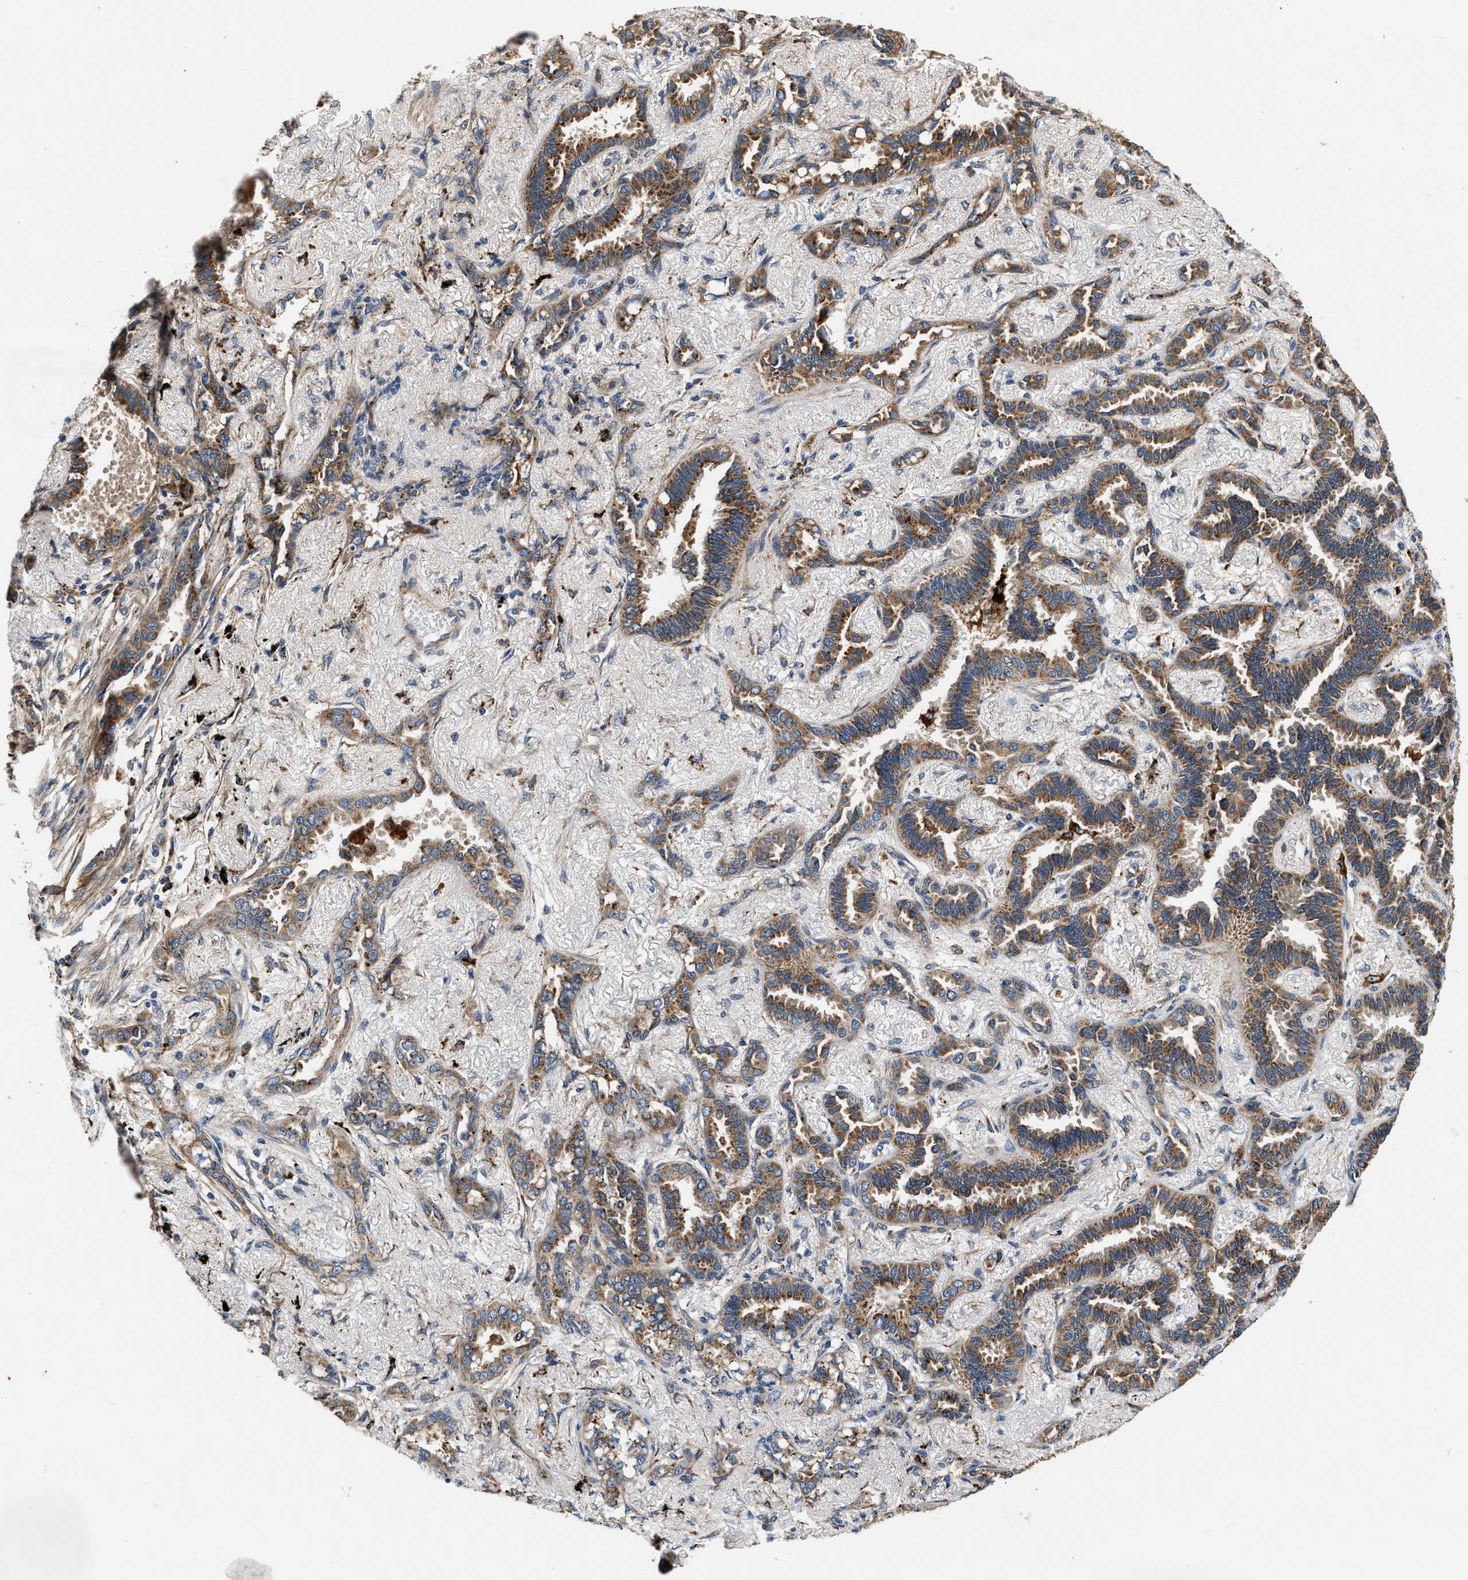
{"staining": {"intensity": "strong", "quantity": ">75%", "location": "cytoplasmic/membranous"}, "tissue": "lung cancer", "cell_type": "Tumor cells", "image_type": "cancer", "snomed": [{"axis": "morphology", "description": "Adenocarcinoma, NOS"}, {"axis": "topography", "description": "Lung"}], "caption": "An image of lung adenocarcinoma stained for a protein demonstrates strong cytoplasmic/membranous brown staining in tumor cells. (IHC, brightfield microscopy, high magnification).", "gene": "DUSP10", "patient": {"sex": "male", "age": 59}}